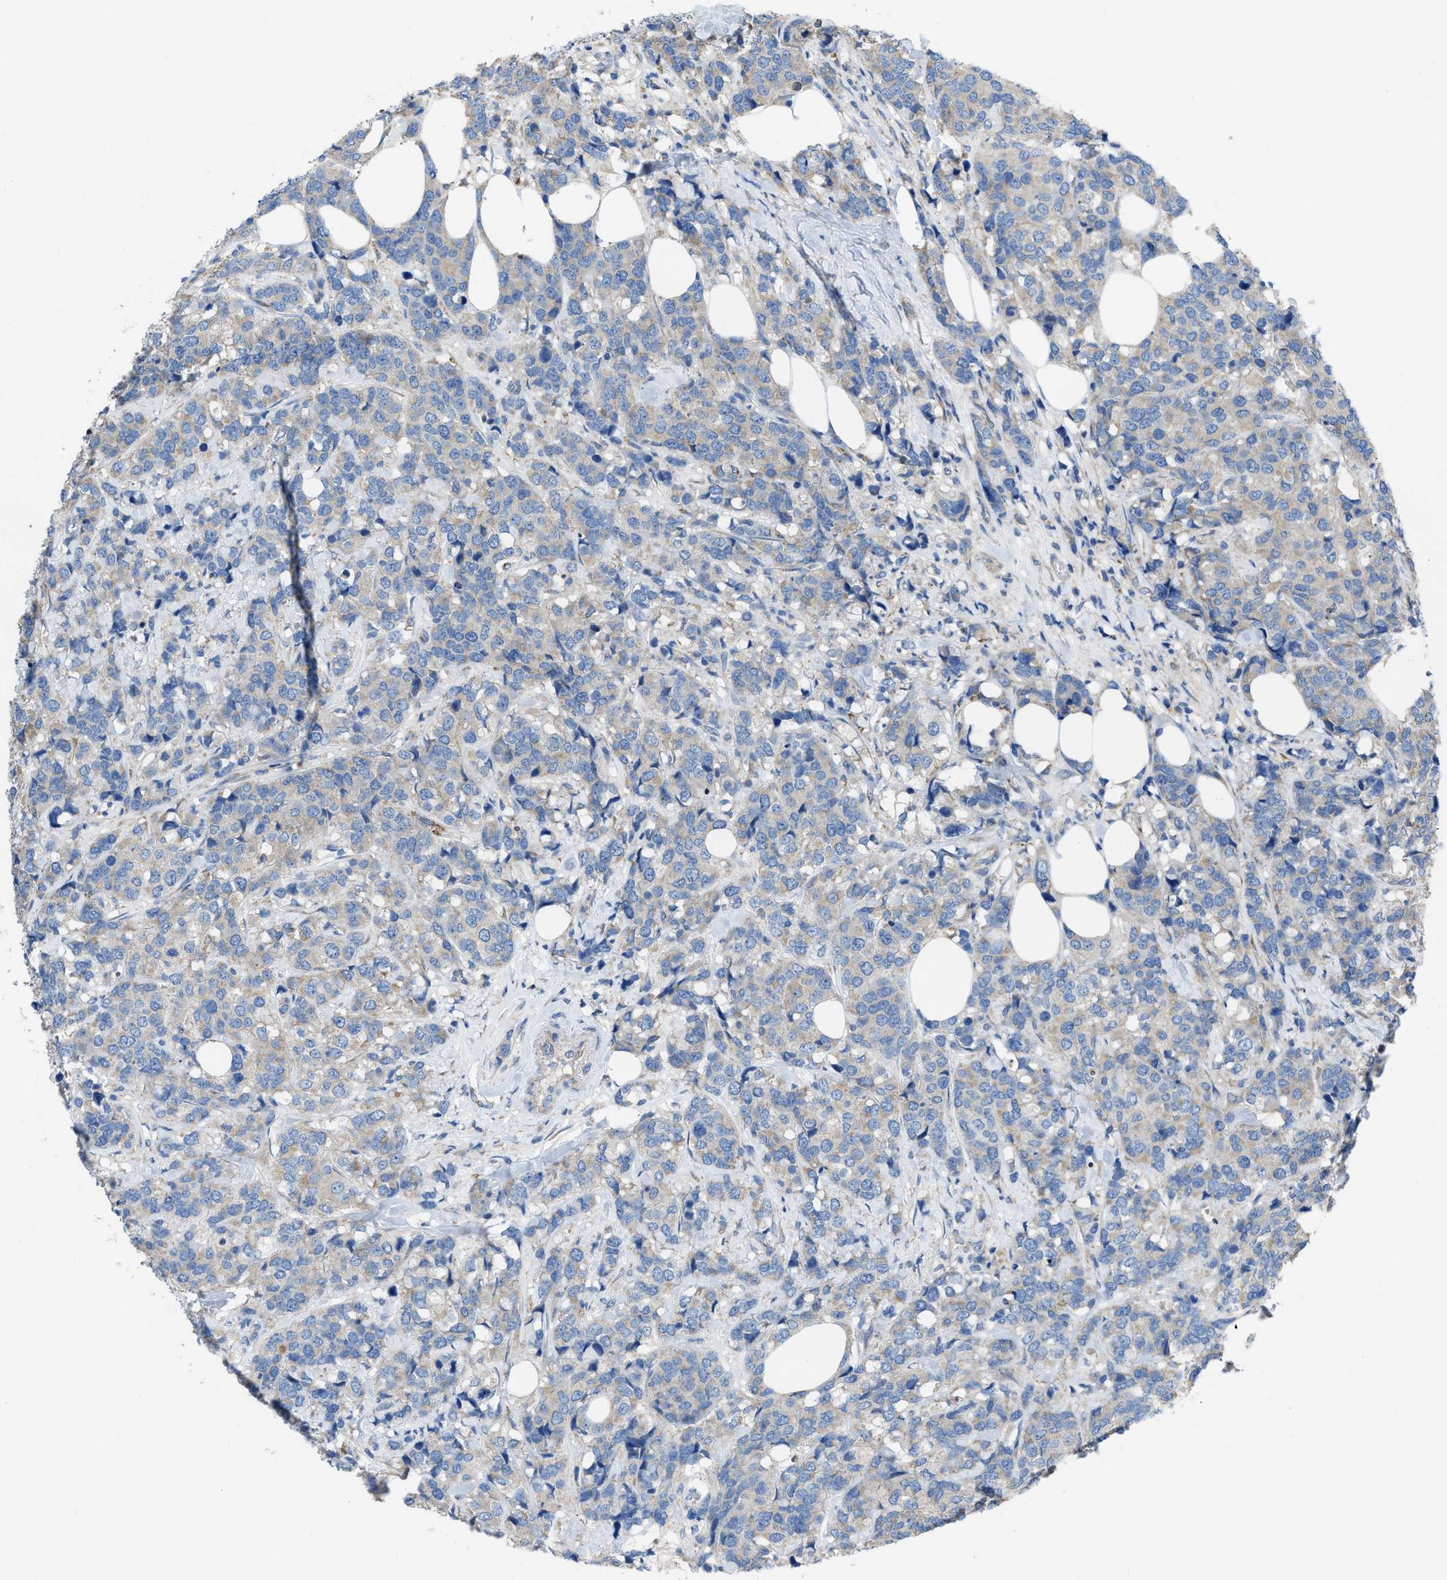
{"staining": {"intensity": "weak", "quantity": "25%-75%", "location": "cytoplasmic/membranous"}, "tissue": "breast cancer", "cell_type": "Tumor cells", "image_type": "cancer", "snomed": [{"axis": "morphology", "description": "Lobular carcinoma"}, {"axis": "topography", "description": "Breast"}], "caption": "A photomicrograph of human lobular carcinoma (breast) stained for a protein exhibits weak cytoplasmic/membranous brown staining in tumor cells.", "gene": "DOLPP1", "patient": {"sex": "female", "age": 59}}